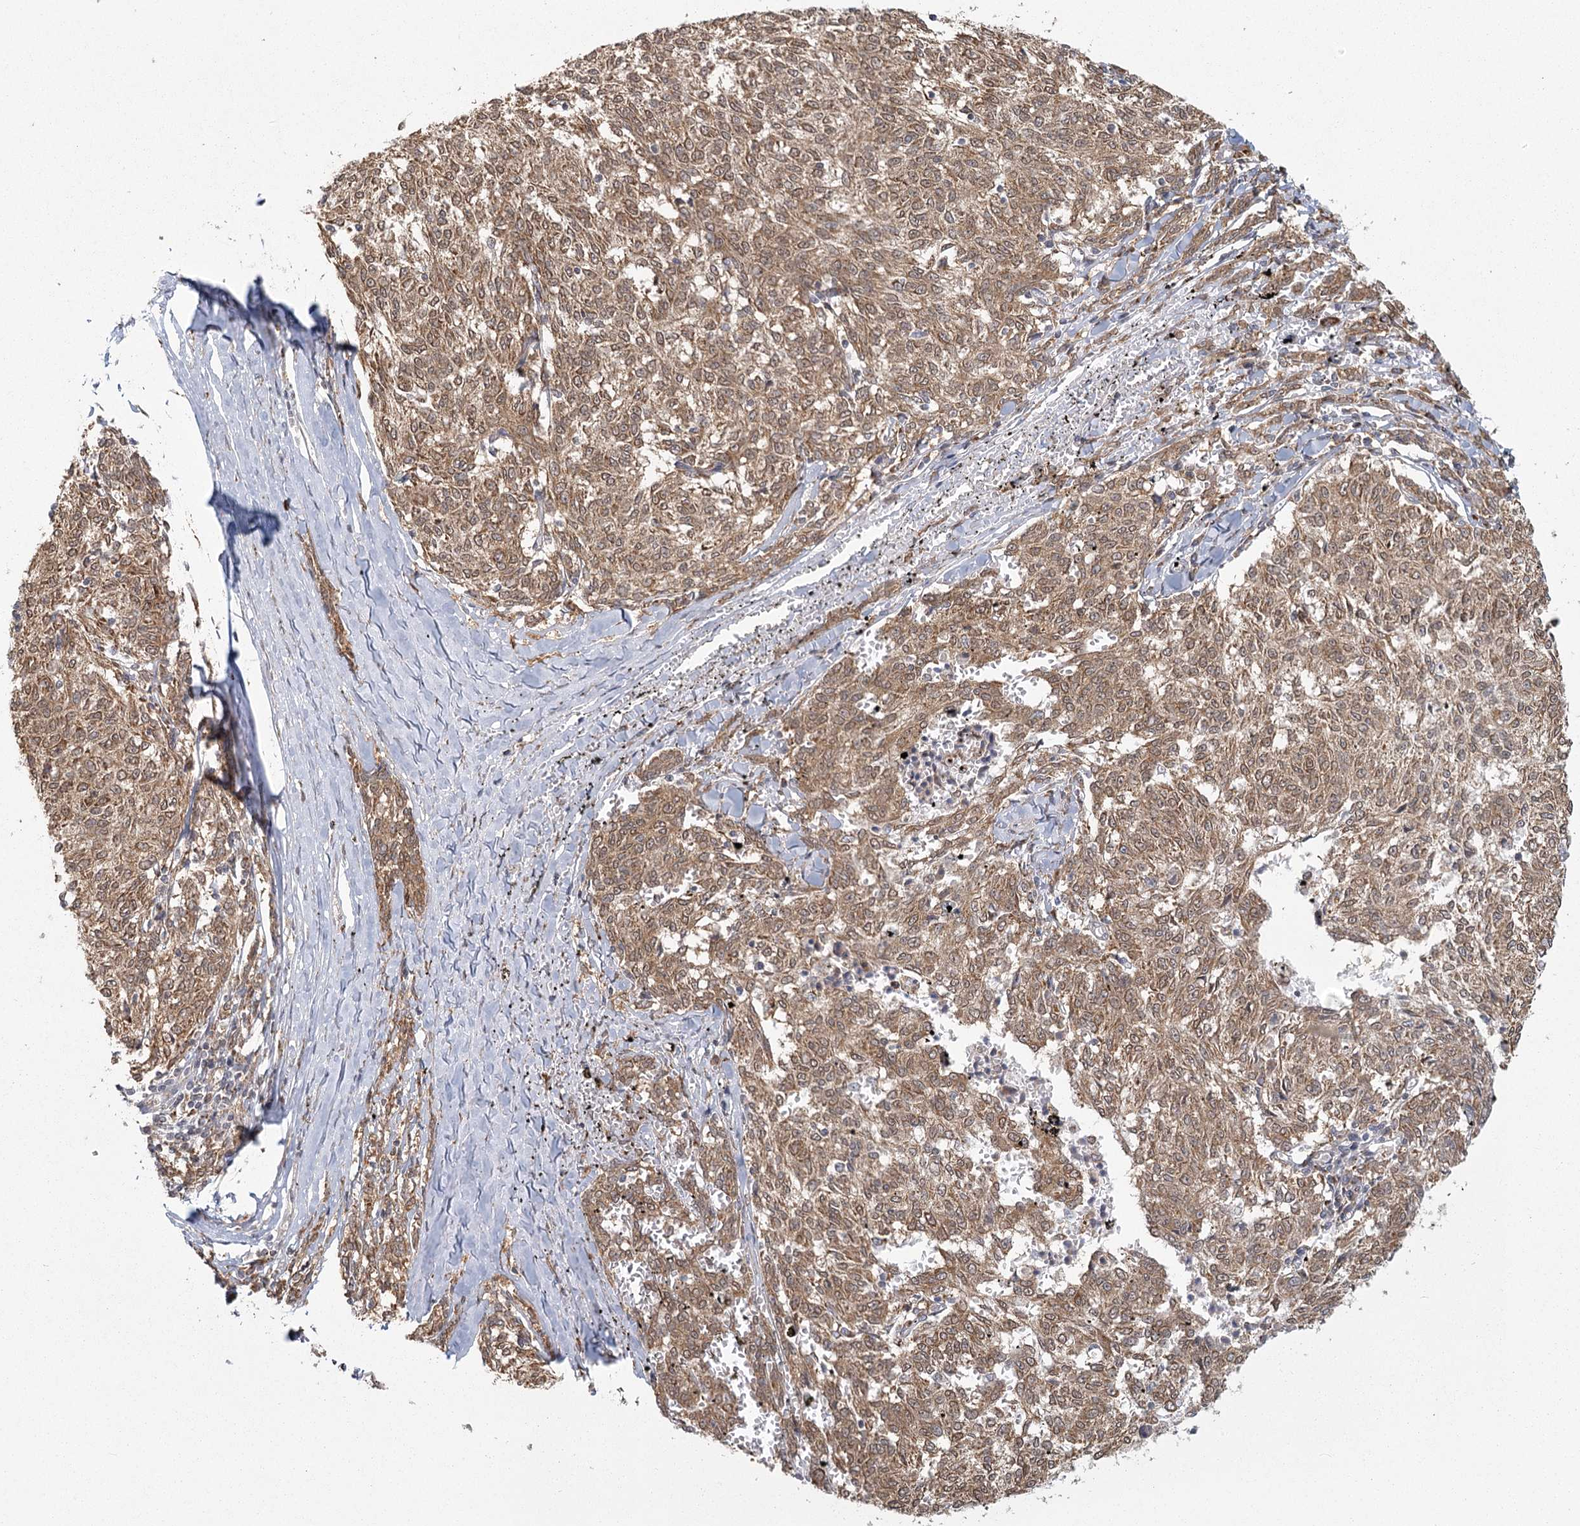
{"staining": {"intensity": "moderate", "quantity": ">75%", "location": "cytoplasmic/membranous"}, "tissue": "melanoma", "cell_type": "Tumor cells", "image_type": "cancer", "snomed": [{"axis": "morphology", "description": "Malignant melanoma, NOS"}, {"axis": "topography", "description": "Skin"}], "caption": "Brown immunohistochemical staining in human malignant melanoma demonstrates moderate cytoplasmic/membranous staining in about >75% of tumor cells.", "gene": "LACTB", "patient": {"sex": "female", "age": 72}}